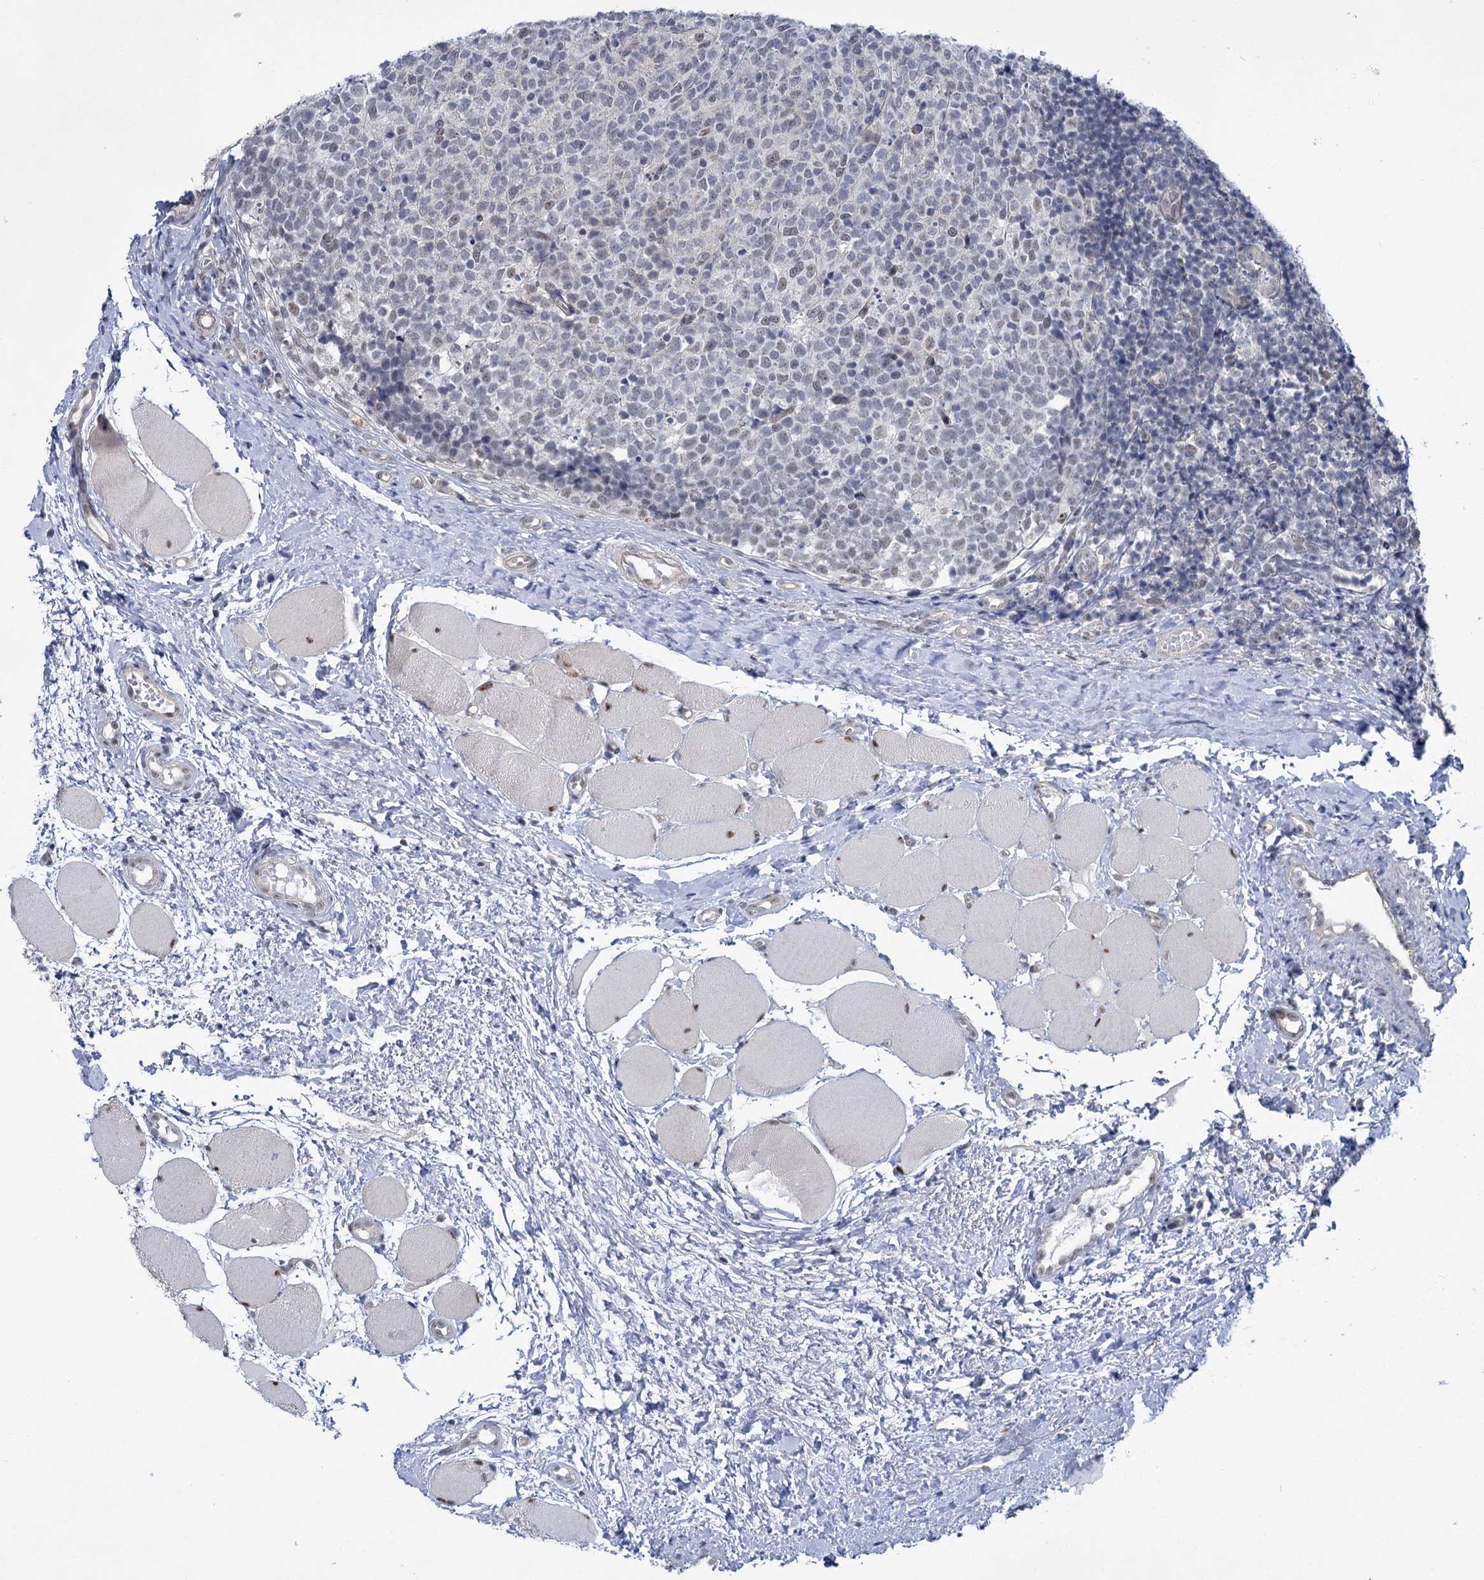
{"staining": {"intensity": "weak", "quantity": "<25%", "location": "nuclear"}, "tissue": "tonsil", "cell_type": "Germinal center cells", "image_type": "normal", "snomed": [{"axis": "morphology", "description": "Normal tissue, NOS"}, {"axis": "topography", "description": "Tonsil"}], "caption": "An IHC image of unremarkable tonsil is shown. There is no staining in germinal center cells of tonsil. Brightfield microscopy of immunohistochemistry stained with DAB (3,3'-diaminobenzidine) (brown) and hematoxylin (blue), captured at high magnification.", "gene": "MBLAC2", "patient": {"sex": "female", "age": 19}}